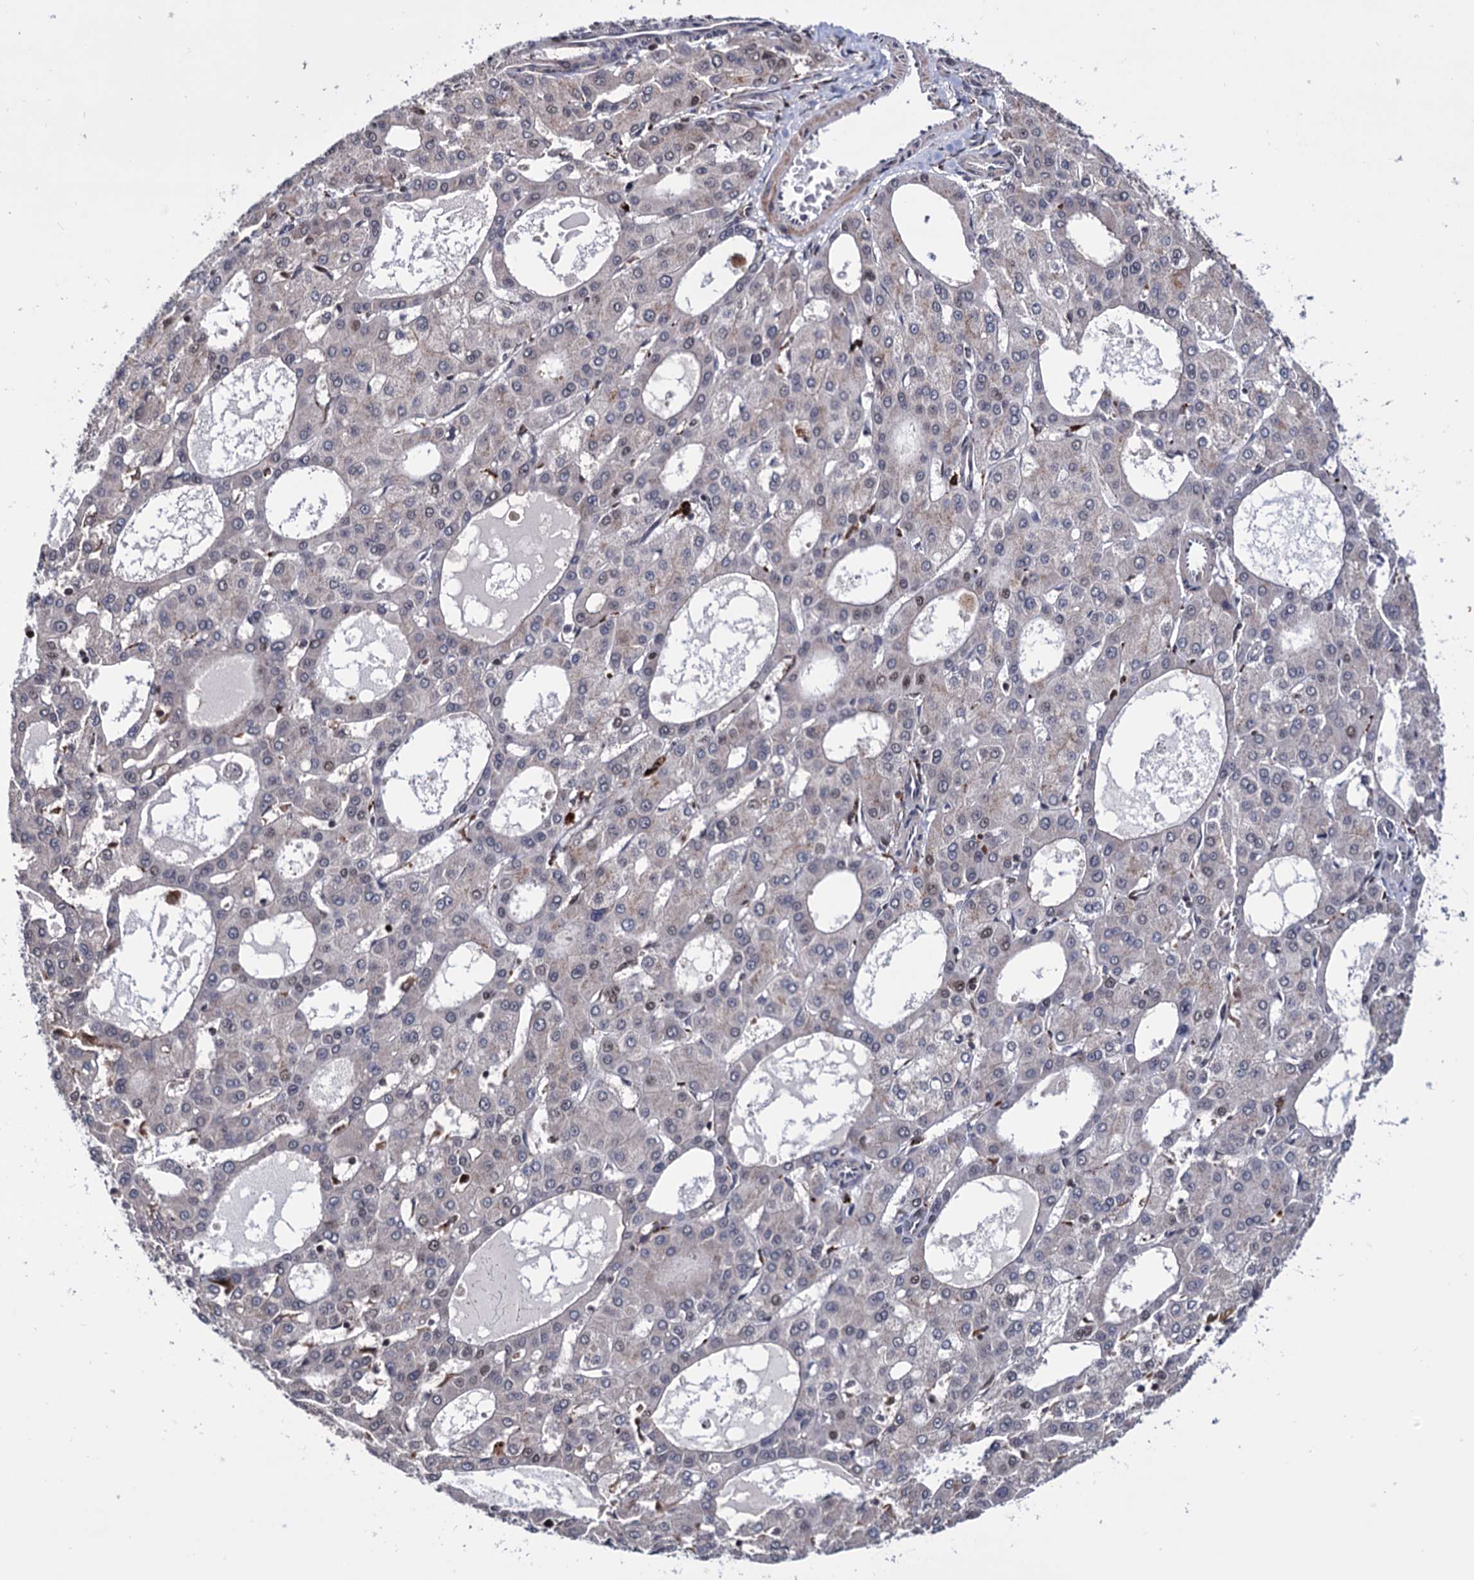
{"staining": {"intensity": "negative", "quantity": "none", "location": "none"}, "tissue": "liver cancer", "cell_type": "Tumor cells", "image_type": "cancer", "snomed": [{"axis": "morphology", "description": "Carcinoma, Hepatocellular, NOS"}, {"axis": "topography", "description": "Liver"}], "caption": "Tumor cells show no significant protein positivity in liver hepatocellular carcinoma.", "gene": "RNASEH2B", "patient": {"sex": "male", "age": 47}}